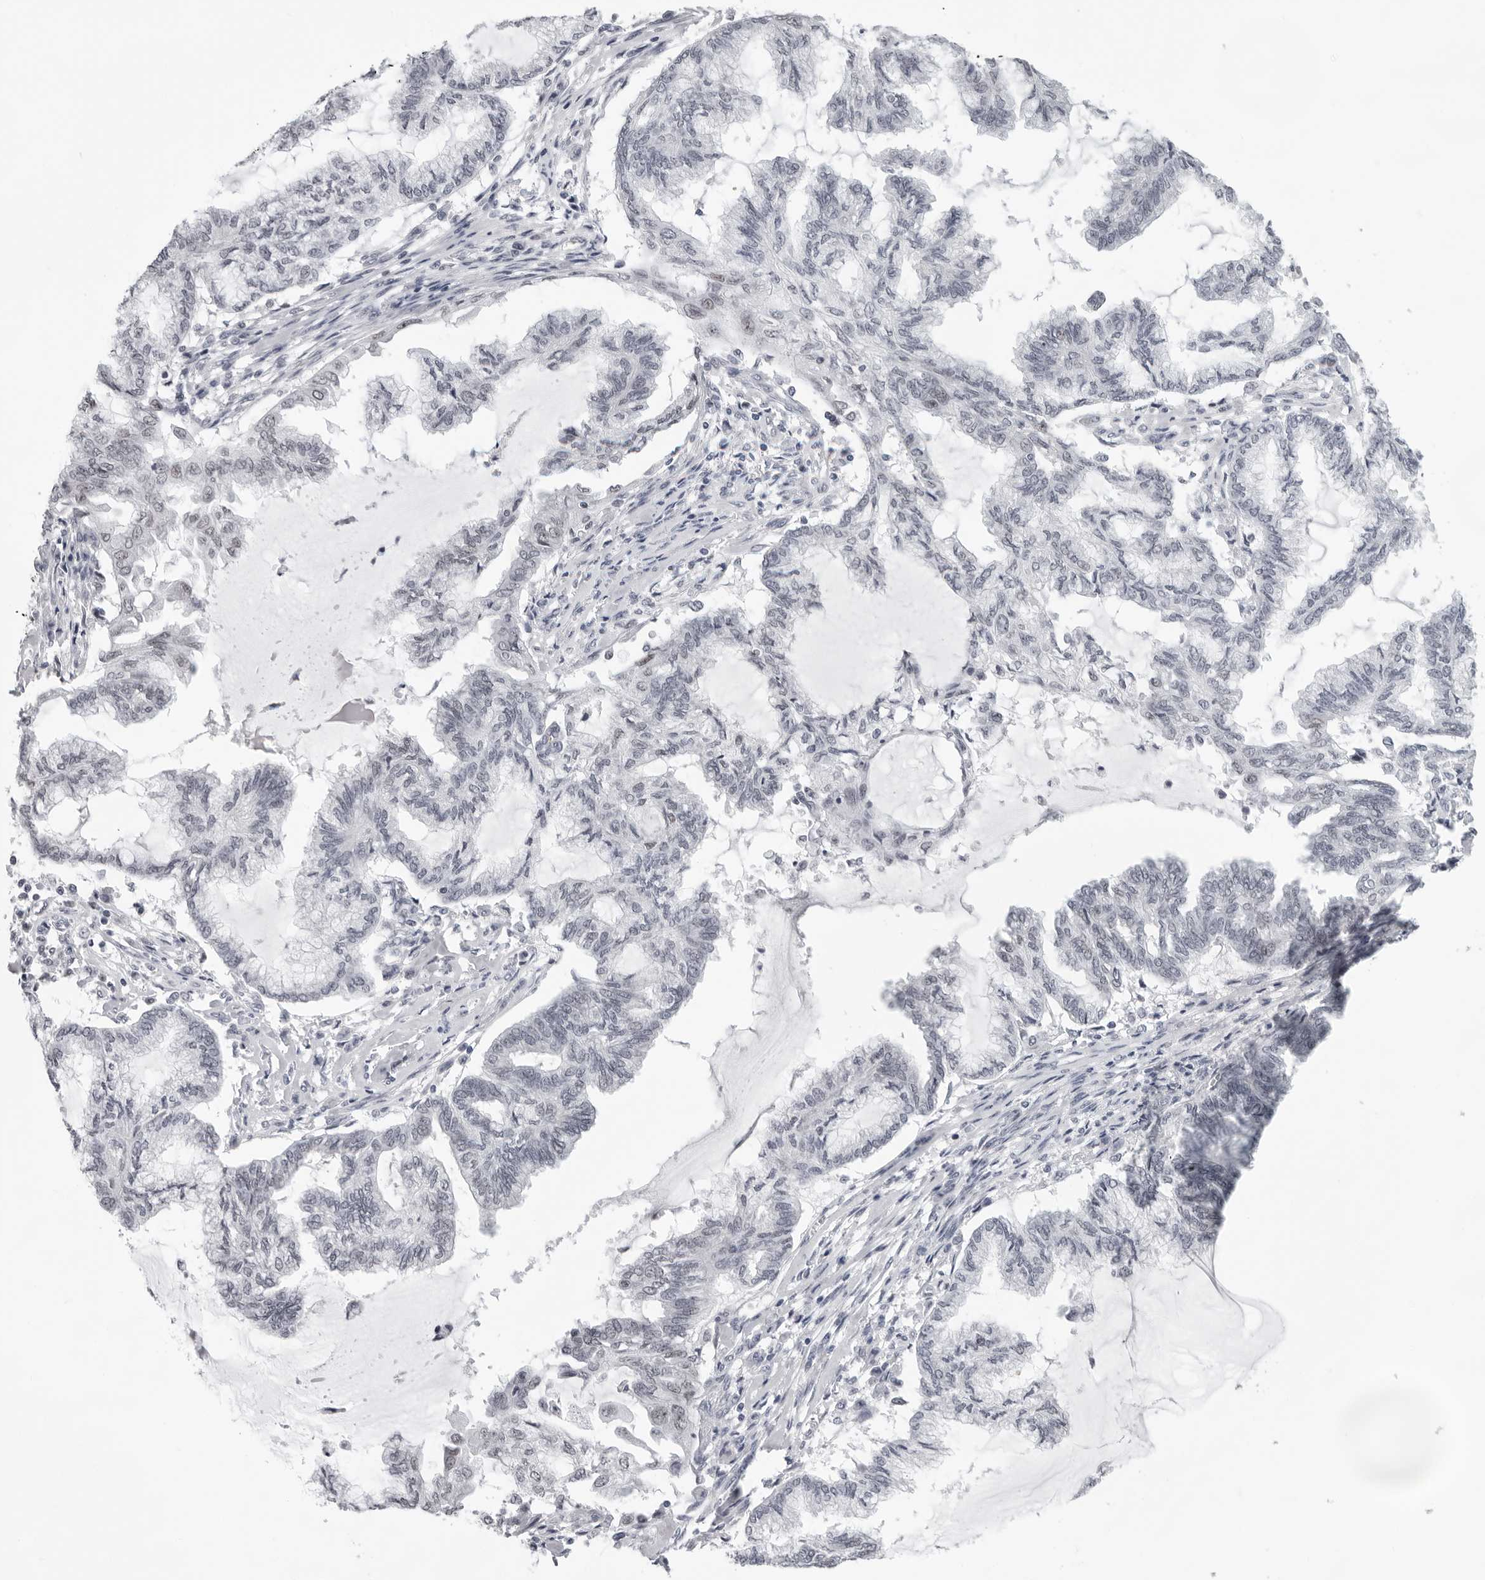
{"staining": {"intensity": "negative", "quantity": "none", "location": "none"}, "tissue": "endometrial cancer", "cell_type": "Tumor cells", "image_type": "cancer", "snomed": [{"axis": "morphology", "description": "Adenocarcinoma, NOS"}, {"axis": "topography", "description": "Endometrium"}], "caption": "DAB (3,3'-diaminobenzidine) immunohistochemical staining of endometrial cancer reveals no significant expression in tumor cells.", "gene": "USP1", "patient": {"sex": "female", "age": 86}}